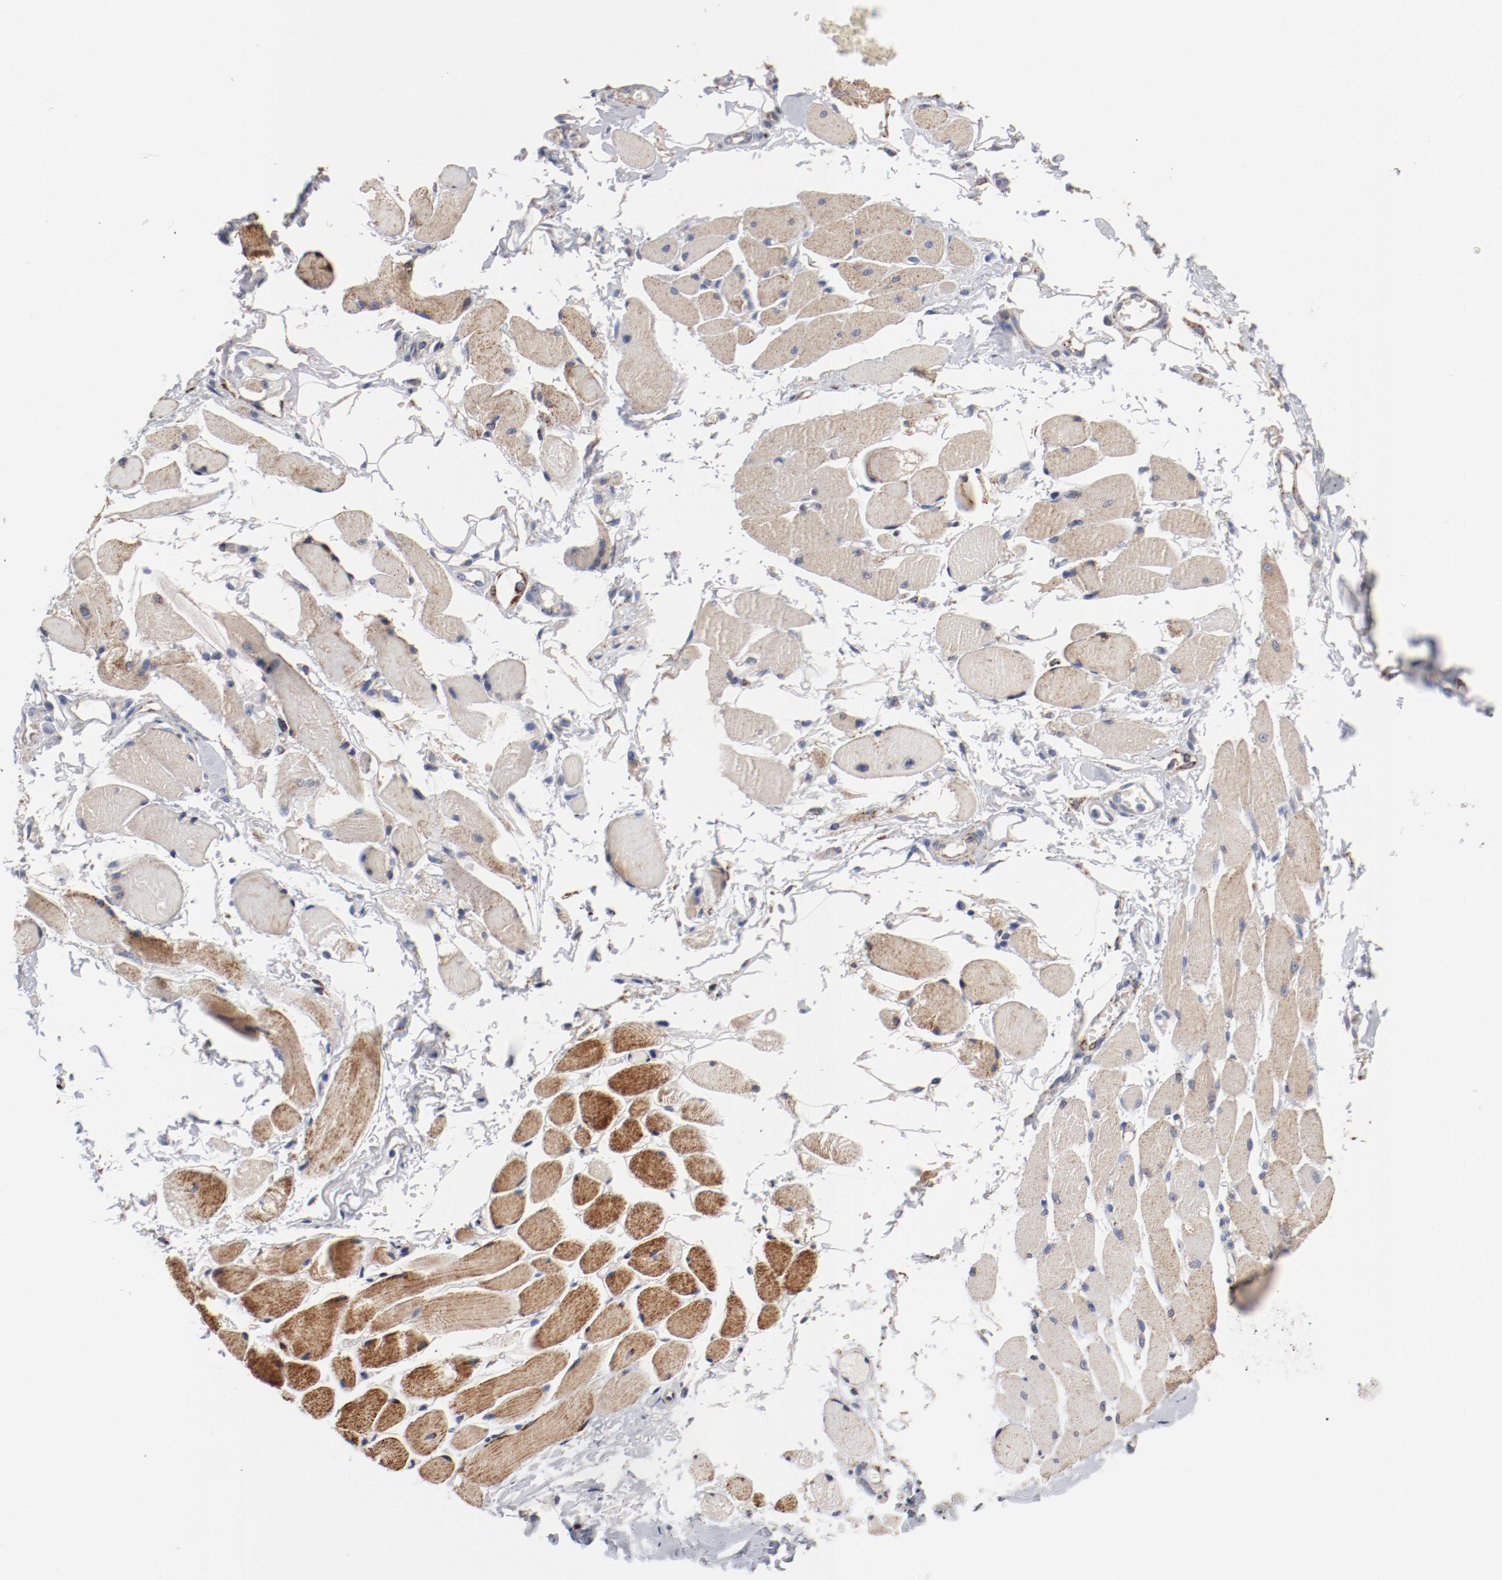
{"staining": {"intensity": "negative", "quantity": "none", "location": "none"}, "tissue": "adipose tissue", "cell_type": "Adipocytes", "image_type": "normal", "snomed": [{"axis": "morphology", "description": "Normal tissue, NOS"}, {"axis": "morphology", "description": "Squamous cell carcinoma, NOS"}, {"axis": "topography", "description": "Skeletal muscle"}, {"axis": "topography", "description": "Soft tissue"}, {"axis": "topography", "description": "Oral tissue"}], "caption": "This is a histopathology image of IHC staining of unremarkable adipose tissue, which shows no positivity in adipocytes.", "gene": "NDUFV2", "patient": {"sex": "male", "age": 54}}